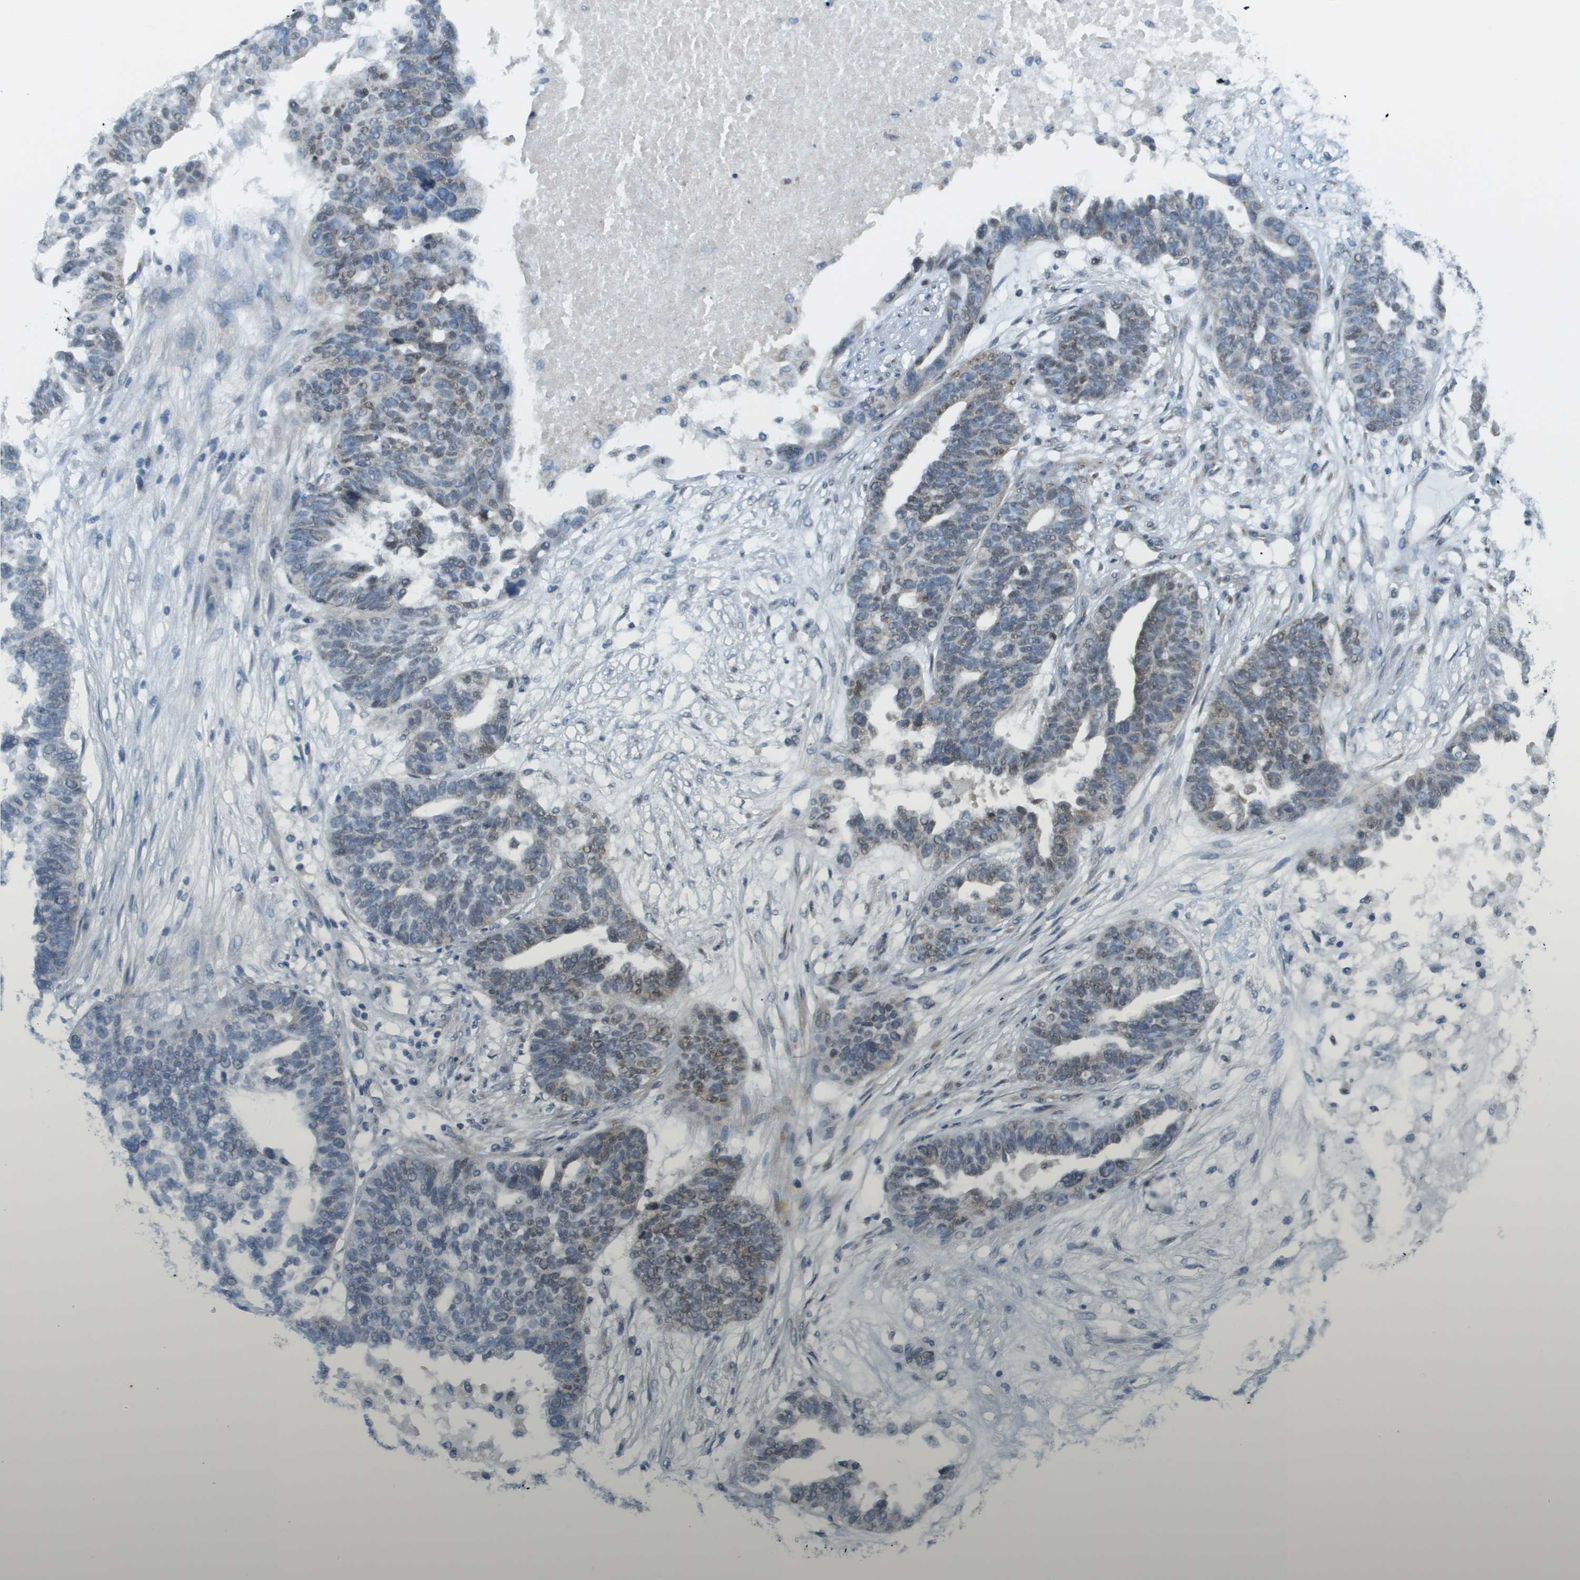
{"staining": {"intensity": "moderate", "quantity": "<25%", "location": "nuclear"}, "tissue": "ovarian cancer", "cell_type": "Tumor cells", "image_type": "cancer", "snomed": [{"axis": "morphology", "description": "Cystadenocarcinoma, serous, NOS"}, {"axis": "topography", "description": "Ovary"}], "caption": "This is an image of IHC staining of ovarian cancer, which shows moderate expression in the nuclear of tumor cells.", "gene": "EVC", "patient": {"sex": "female", "age": 59}}